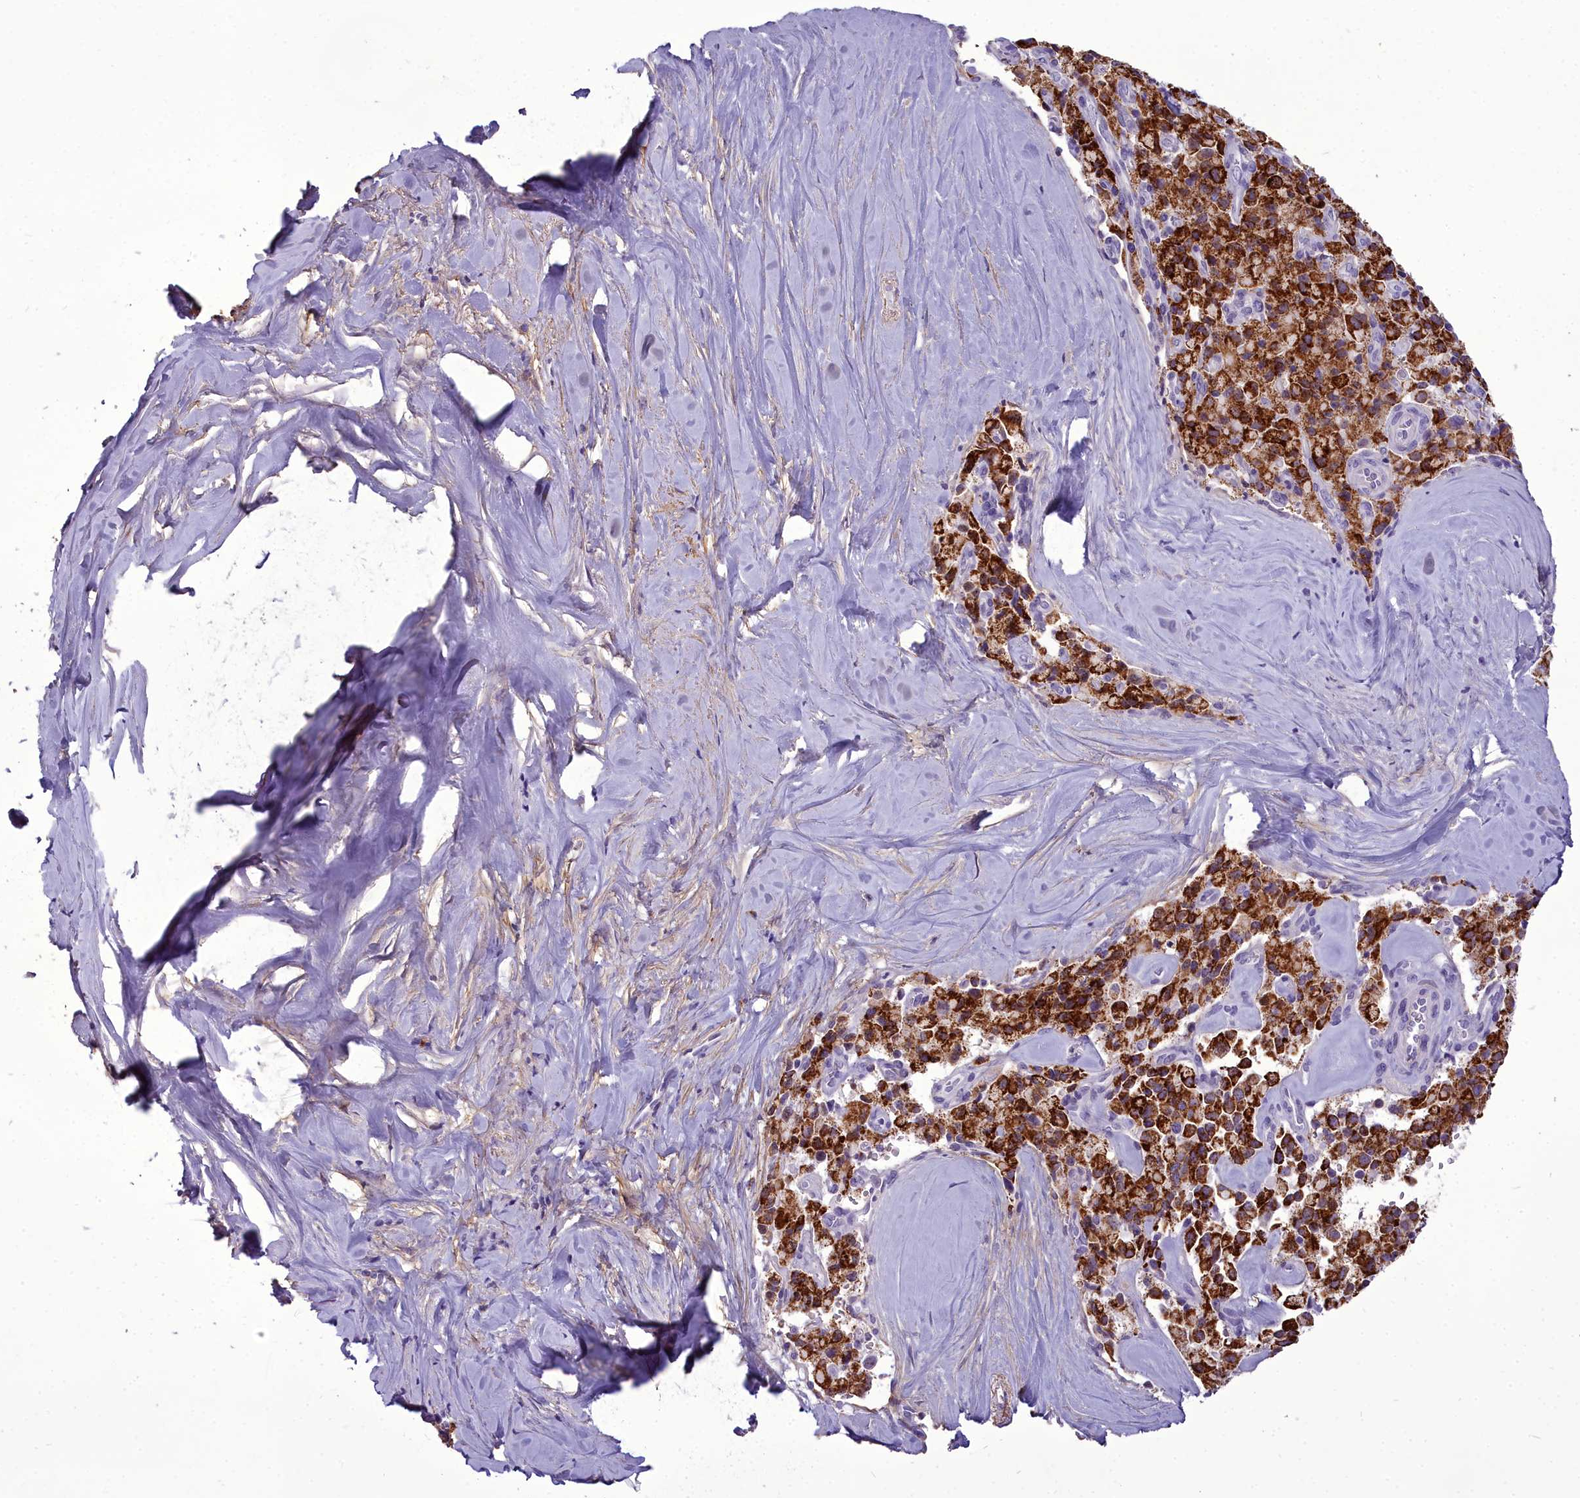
{"staining": {"intensity": "strong", "quantity": ">75%", "location": "cytoplasmic/membranous"}, "tissue": "pancreatic cancer", "cell_type": "Tumor cells", "image_type": "cancer", "snomed": [{"axis": "morphology", "description": "Adenocarcinoma, NOS"}, {"axis": "topography", "description": "Pancreas"}], "caption": "Human adenocarcinoma (pancreatic) stained for a protein (brown) demonstrates strong cytoplasmic/membranous positive positivity in approximately >75% of tumor cells.", "gene": "OSTN", "patient": {"sex": "male", "age": 65}}